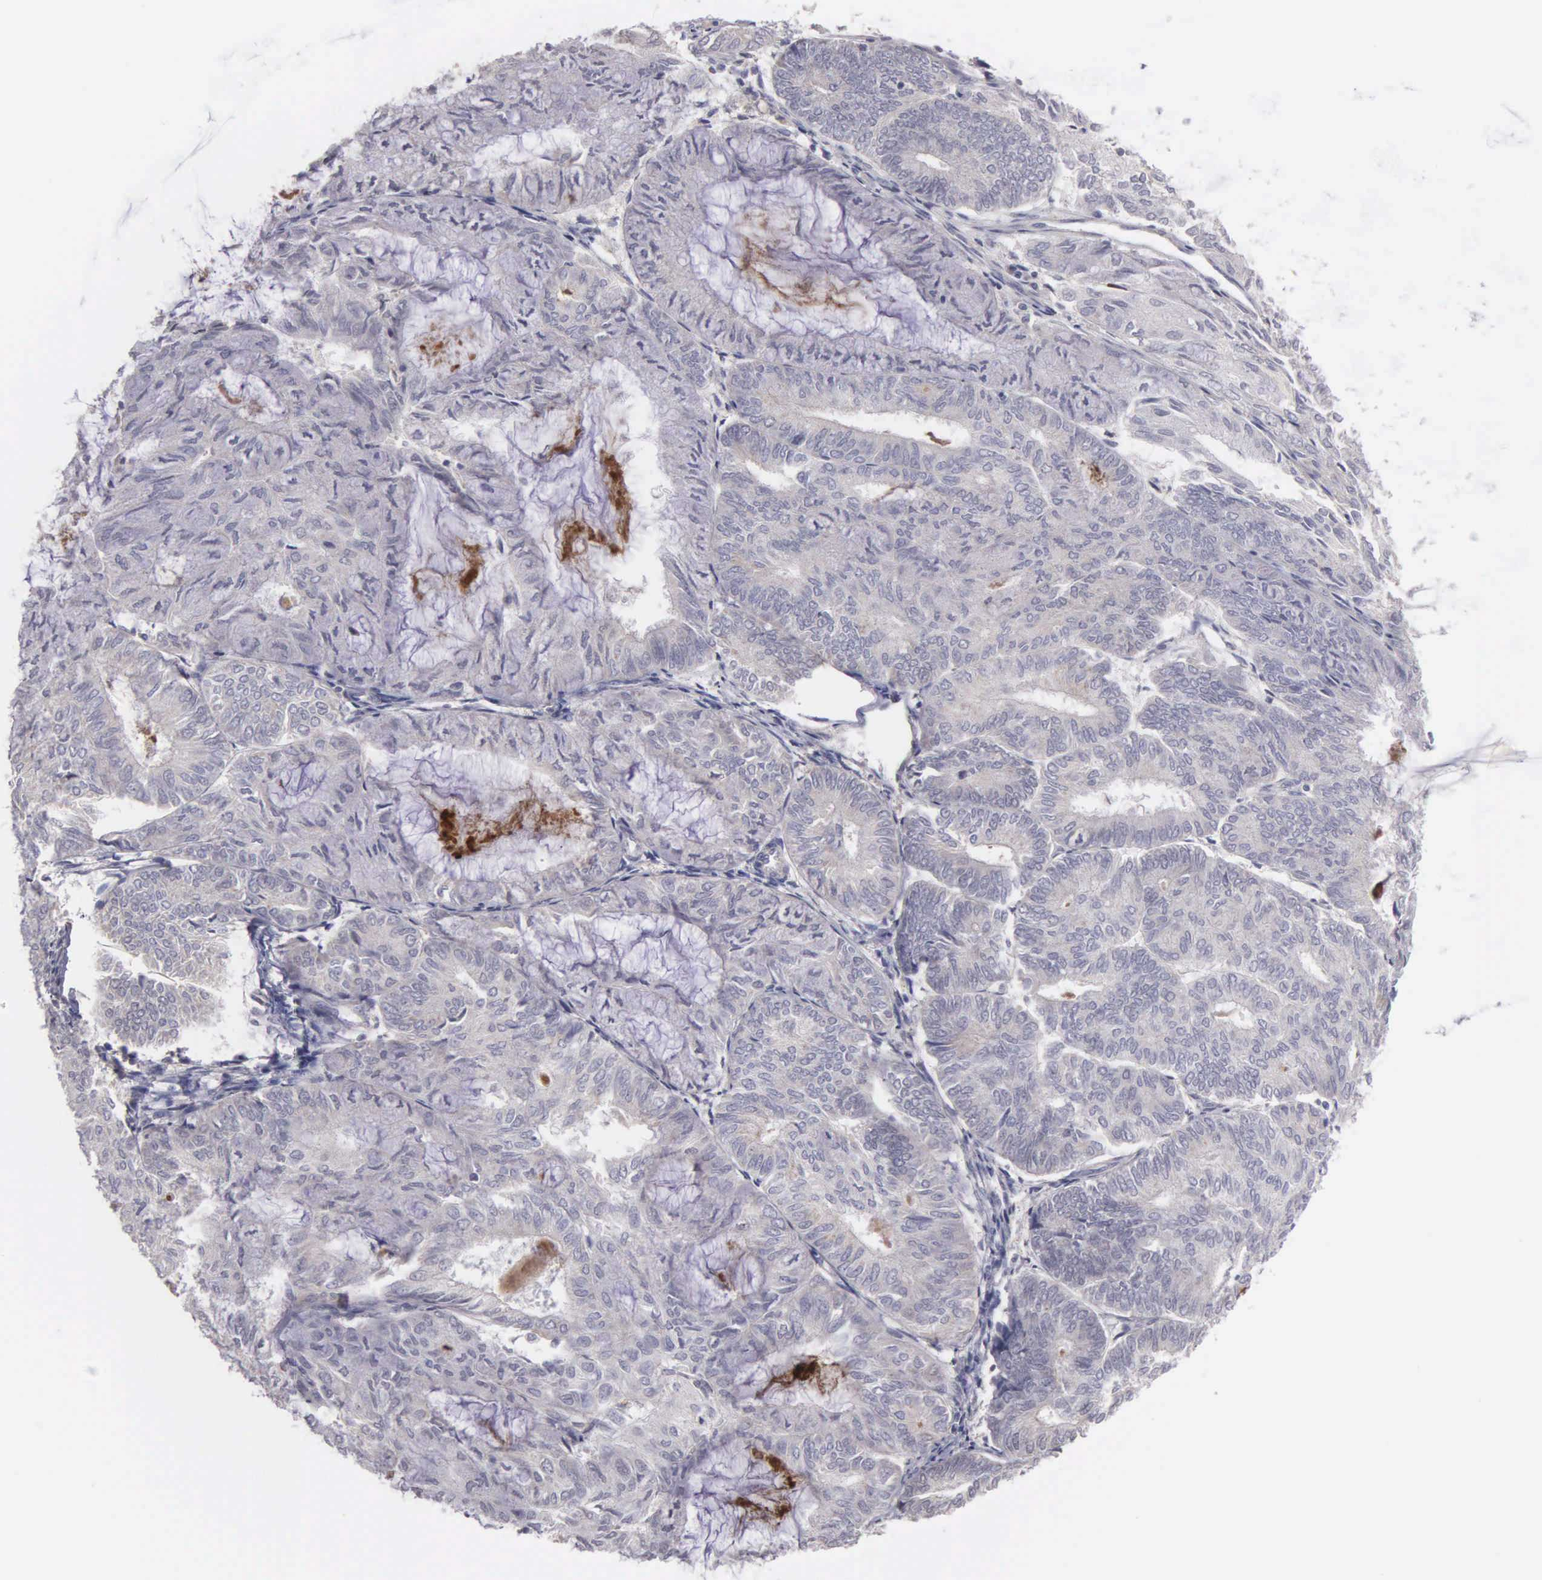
{"staining": {"intensity": "negative", "quantity": "none", "location": "none"}, "tissue": "endometrial cancer", "cell_type": "Tumor cells", "image_type": "cancer", "snomed": [{"axis": "morphology", "description": "Adenocarcinoma, NOS"}, {"axis": "topography", "description": "Endometrium"}], "caption": "An IHC photomicrograph of endometrial cancer is shown. There is no staining in tumor cells of endometrial cancer.", "gene": "BRD1", "patient": {"sex": "female", "age": 59}}